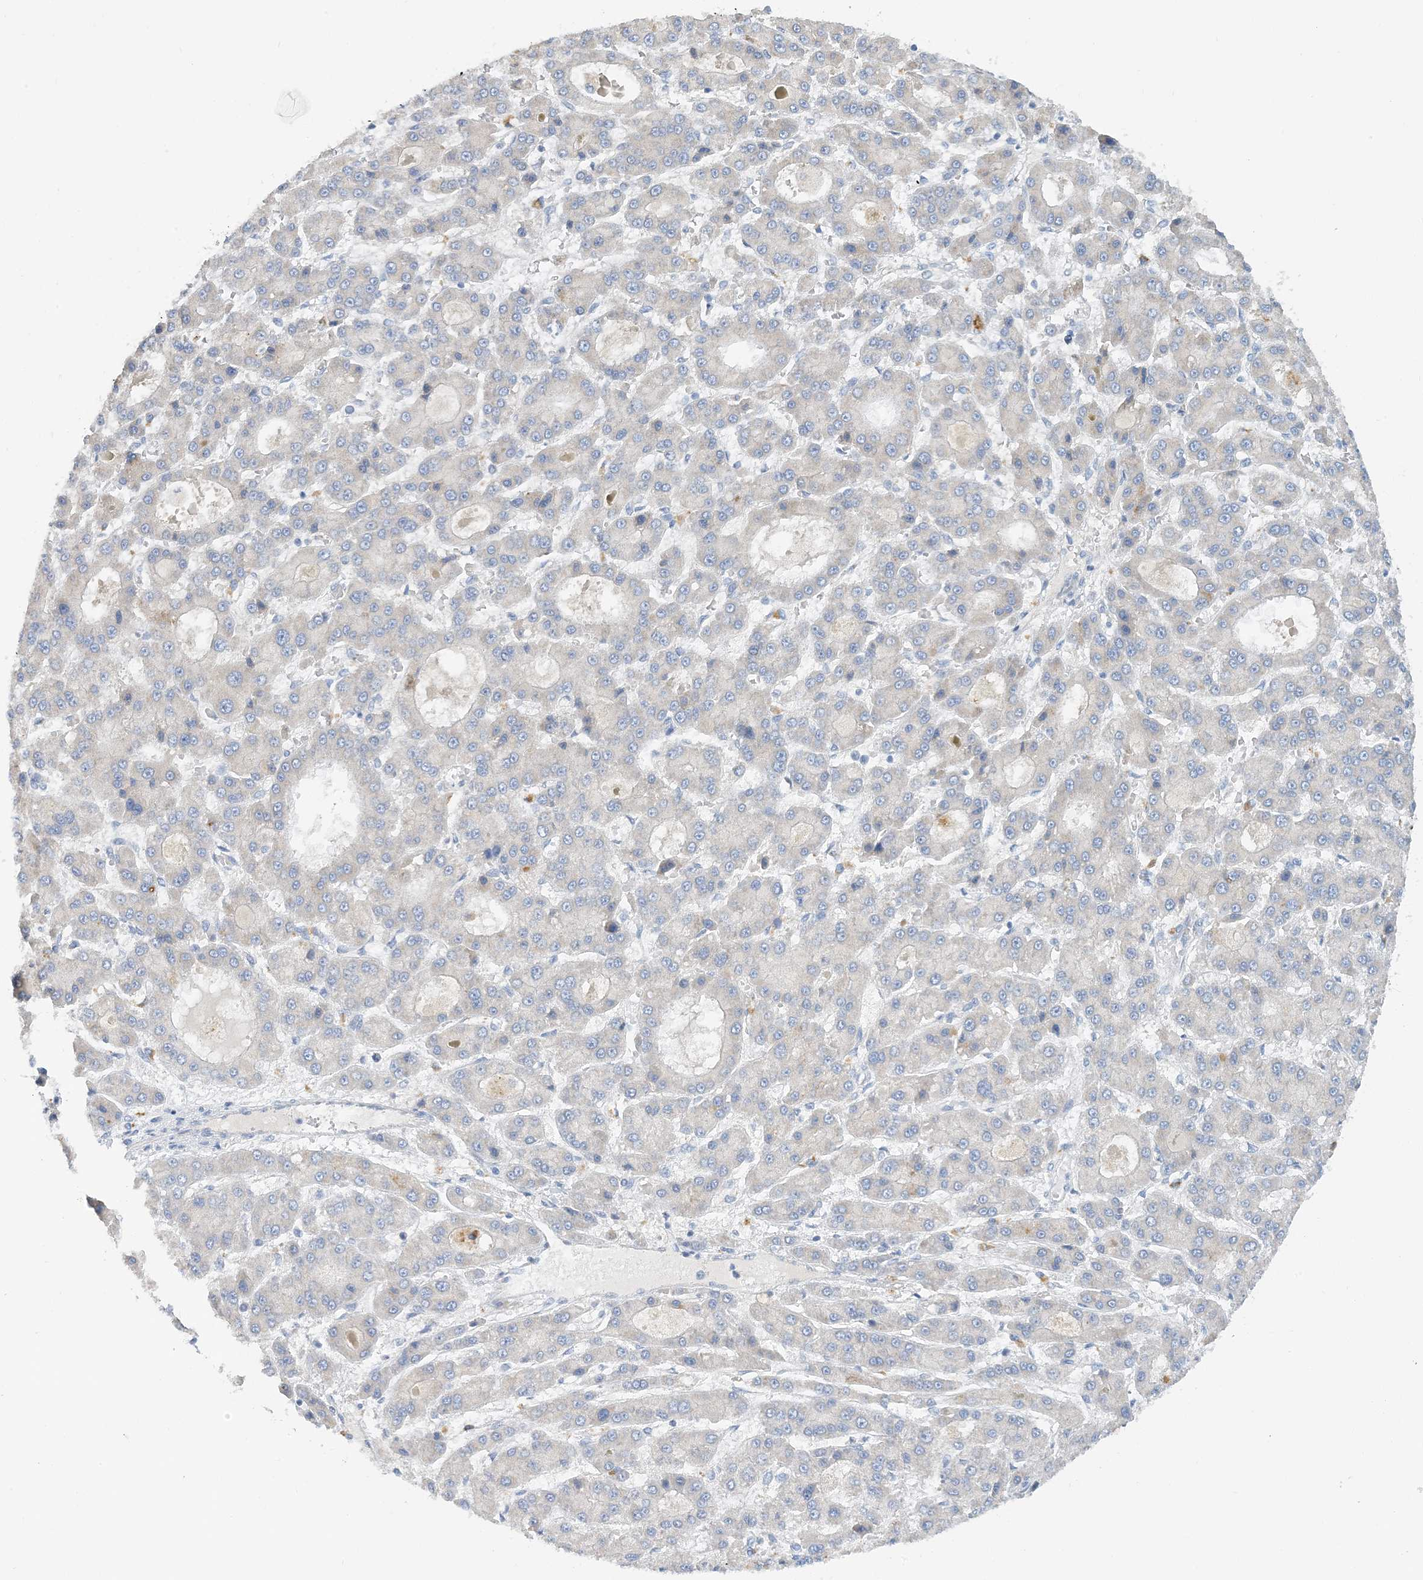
{"staining": {"intensity": "negative", "quantity": "none", "location": "none"}, "tissue": "liver cancer", "cell_type": "Tumor cells", "image_type": "cancer", "snomed": [{"axis": "morphology", "description": "Carcinoma, Hepatocellular, NOS"}, {"axis": "topography", "description": "Liver"}], "caption": "Immunohistochemistry (IHC) of human liver hepatocellular carcinoma displays no expression in tumor cells.", "gene": "ZCCHC18", "patient": {"sex": "male", "age": 70}}